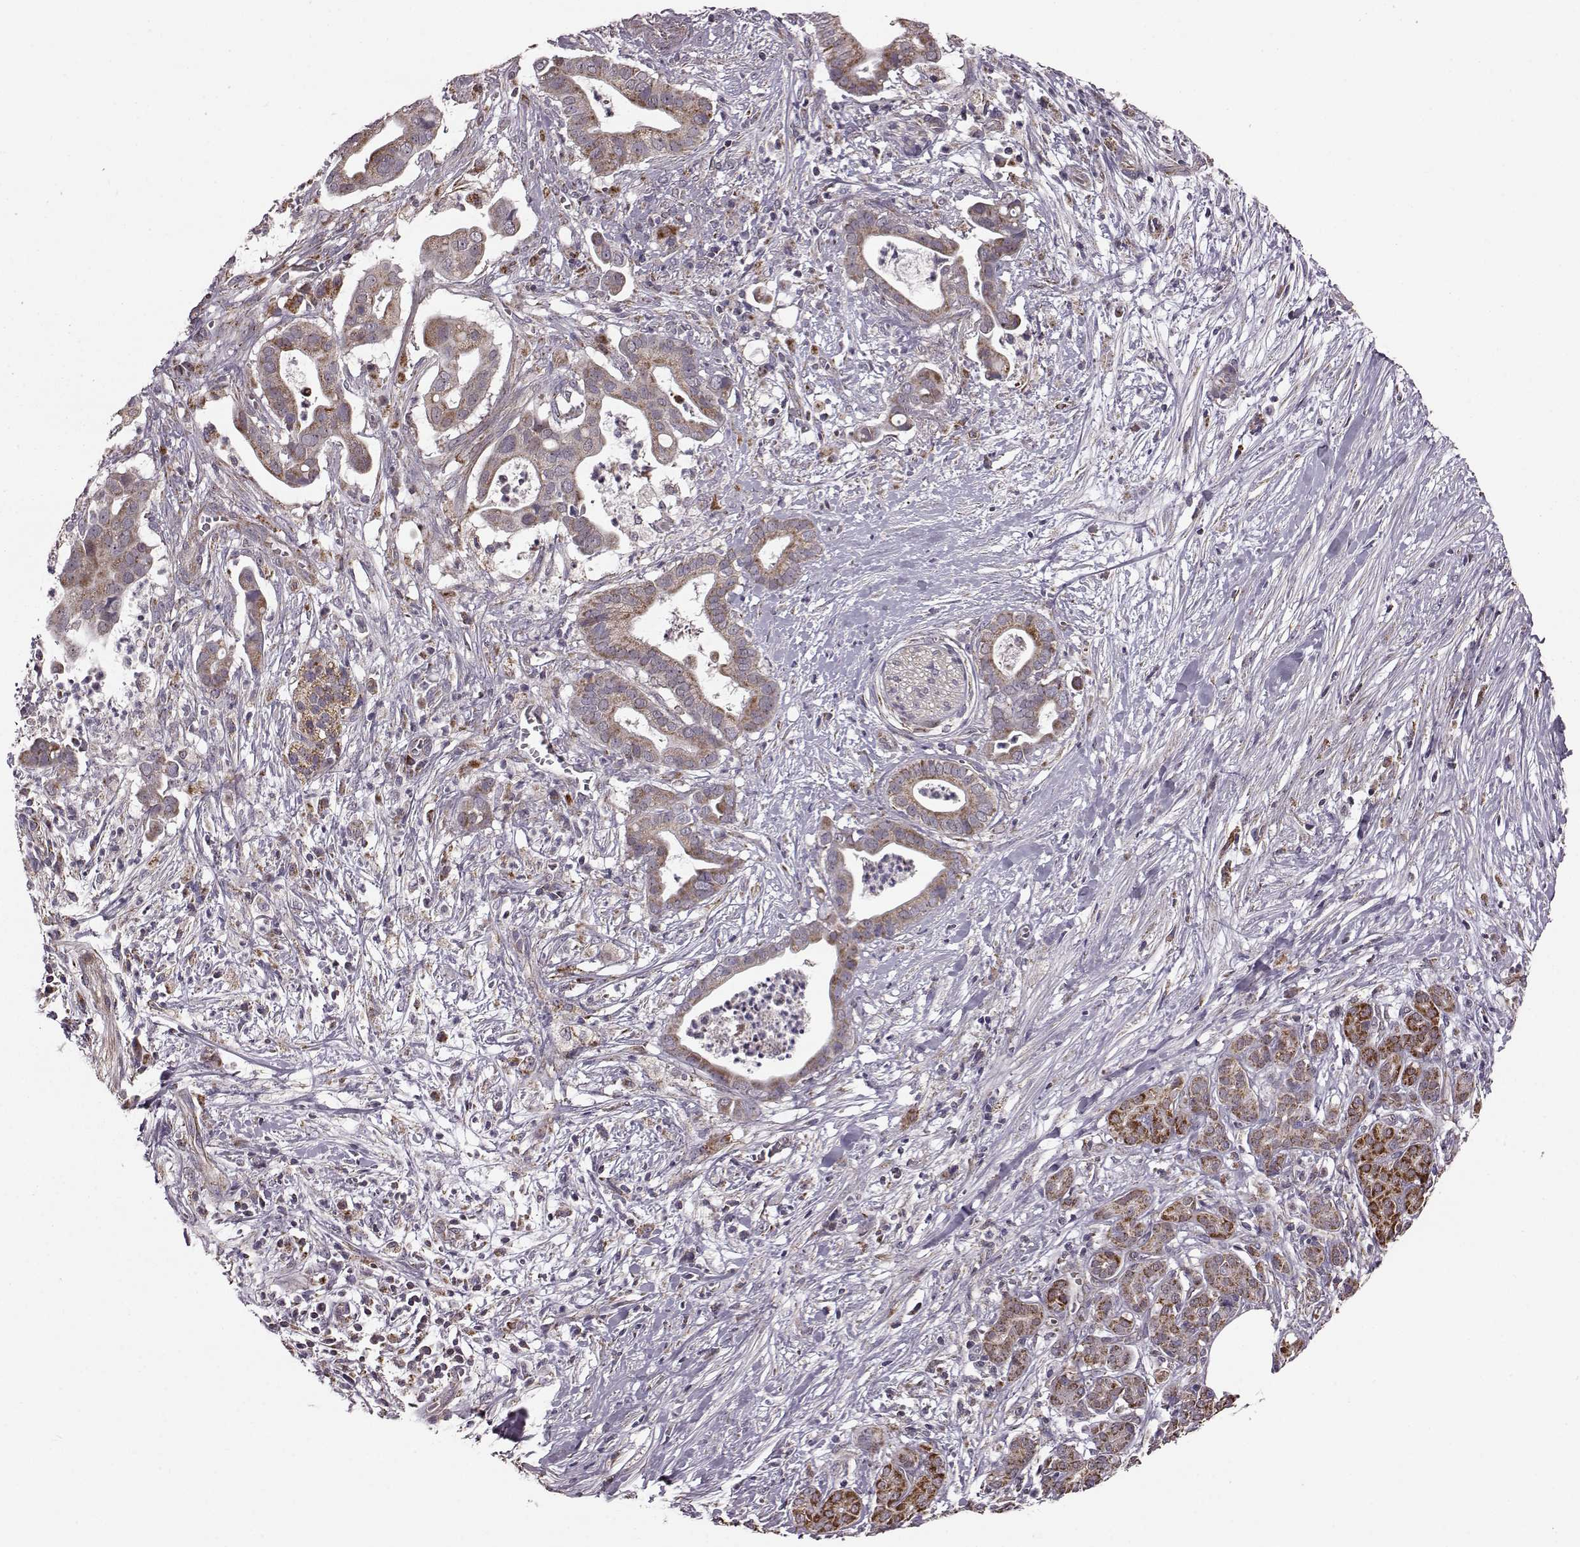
{"staining": {"intensity": "moderate", "quantity": ">75%", "location": "cytoplasmic/membranous"}, "tissue": "pancreatic cancer", "cell_type": "Tumor cells", "image_type": "cancer", "snomed": [{"axis": "morphology", "description": "Adenocarcinoma, NOS"}, {"axis": "topography", "description": "Pancreas"}], "caption": "DAB immunohistochemical staining of human pancreatic adenocarcinoma exhibits moderate cytoplasmic/membranous protein staining in about >75% of tumor cells.", "gene": "PUDP", "patient": {"sex": "male", "age": 61}}